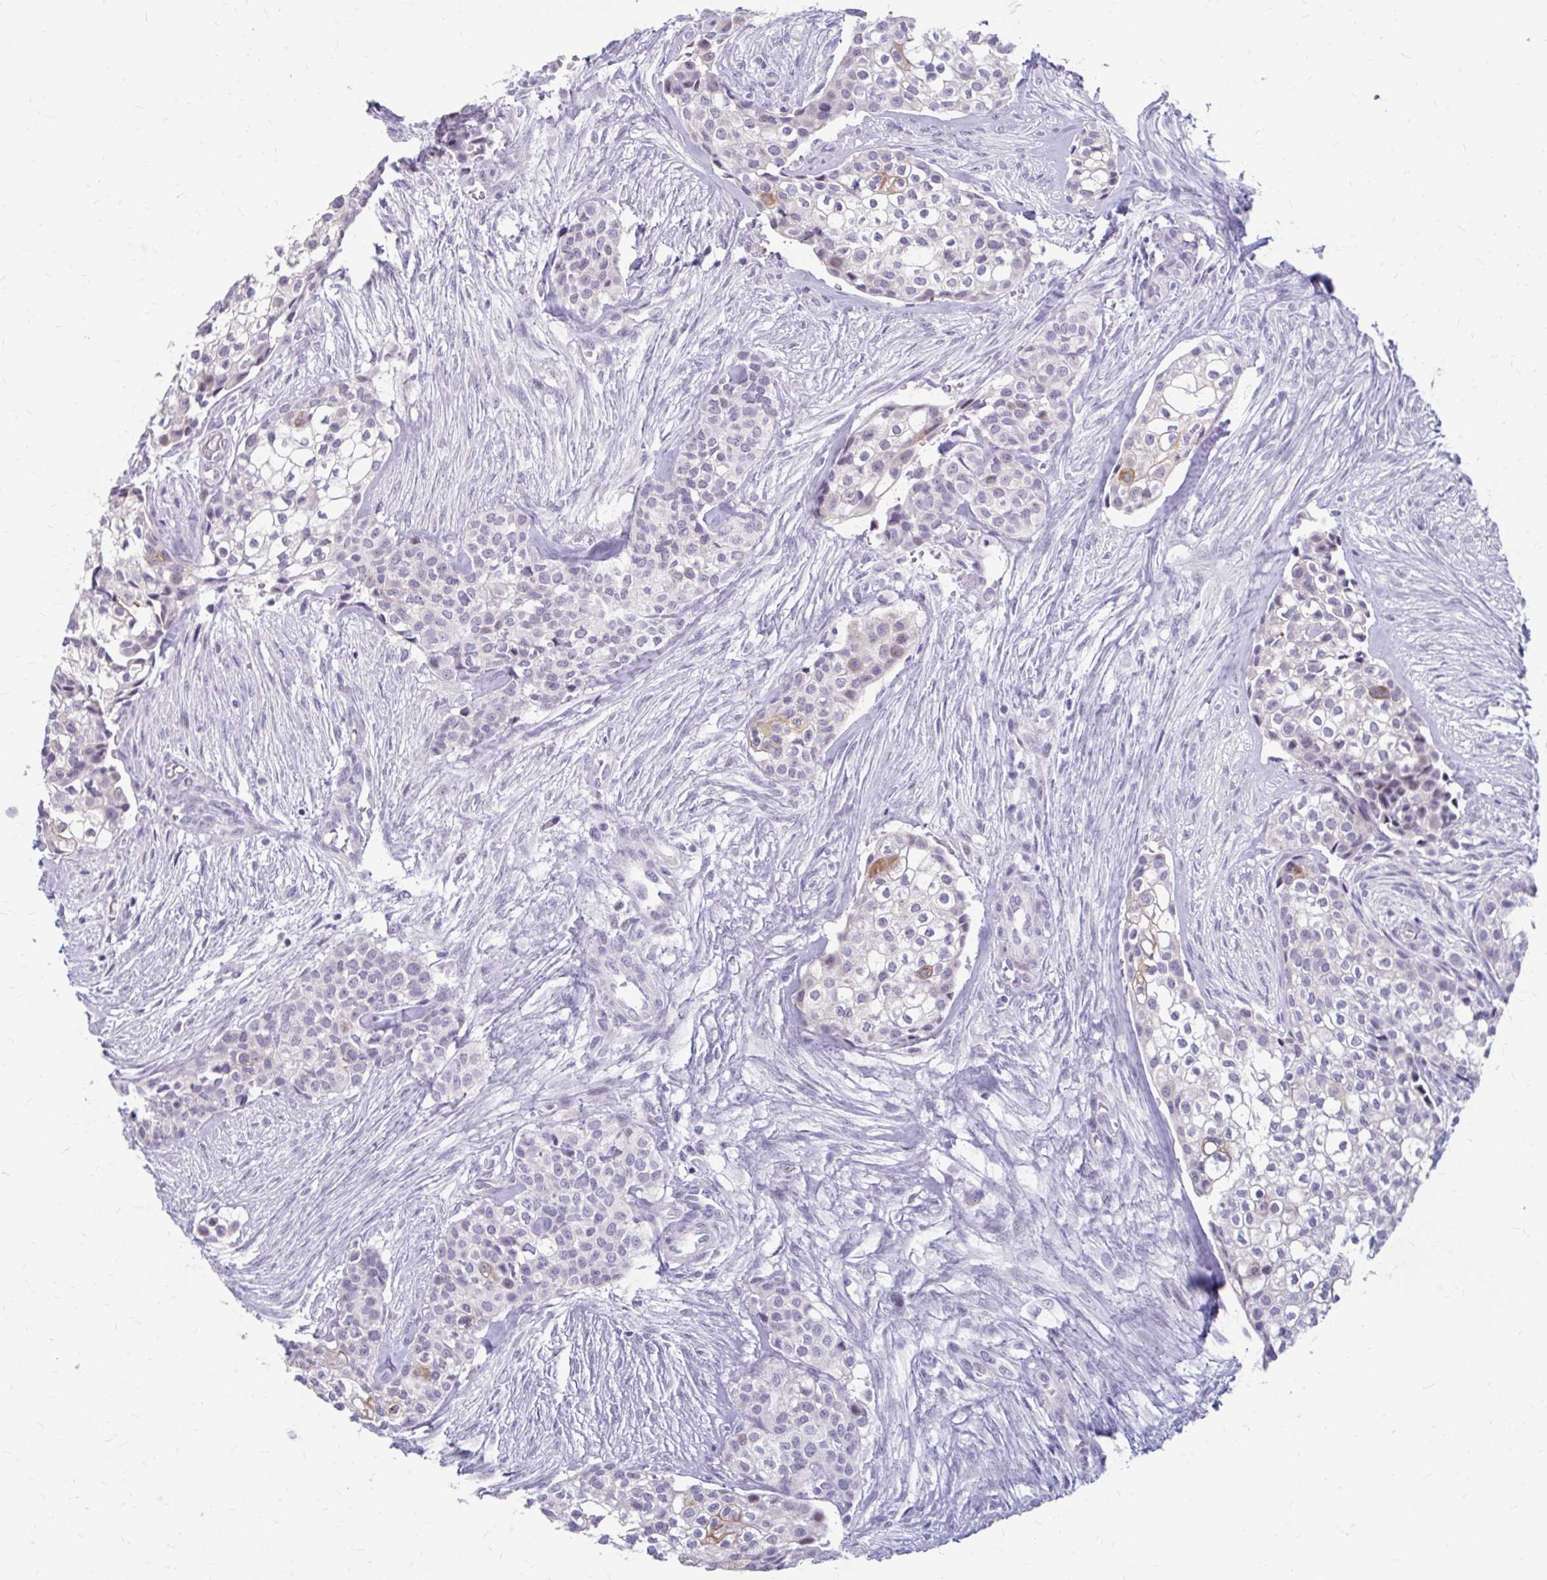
{"staining": {"intensity": "moderate", "quantity": "<25%", "location": "cytoplasmic/membranous"}, "tissue": "head and neck cancer", "cell_type": "Tumor cells", "image_type": "cancer", "snomed": [{"axis": "morphology", "description": "Adenocarcinoma, NOS"}, {"axis": "topography", "description": "Head-Neck"}], "caption": "A brown stain labels moderate cytoplasmic/membranous positivity of a protein in head and neck adenocarcinoma tumor cells. (Brightfield microscopy of DAB IHC at high magnification).", "gene": "RGS16", "patient": {"sex": "male", "age": 81}}